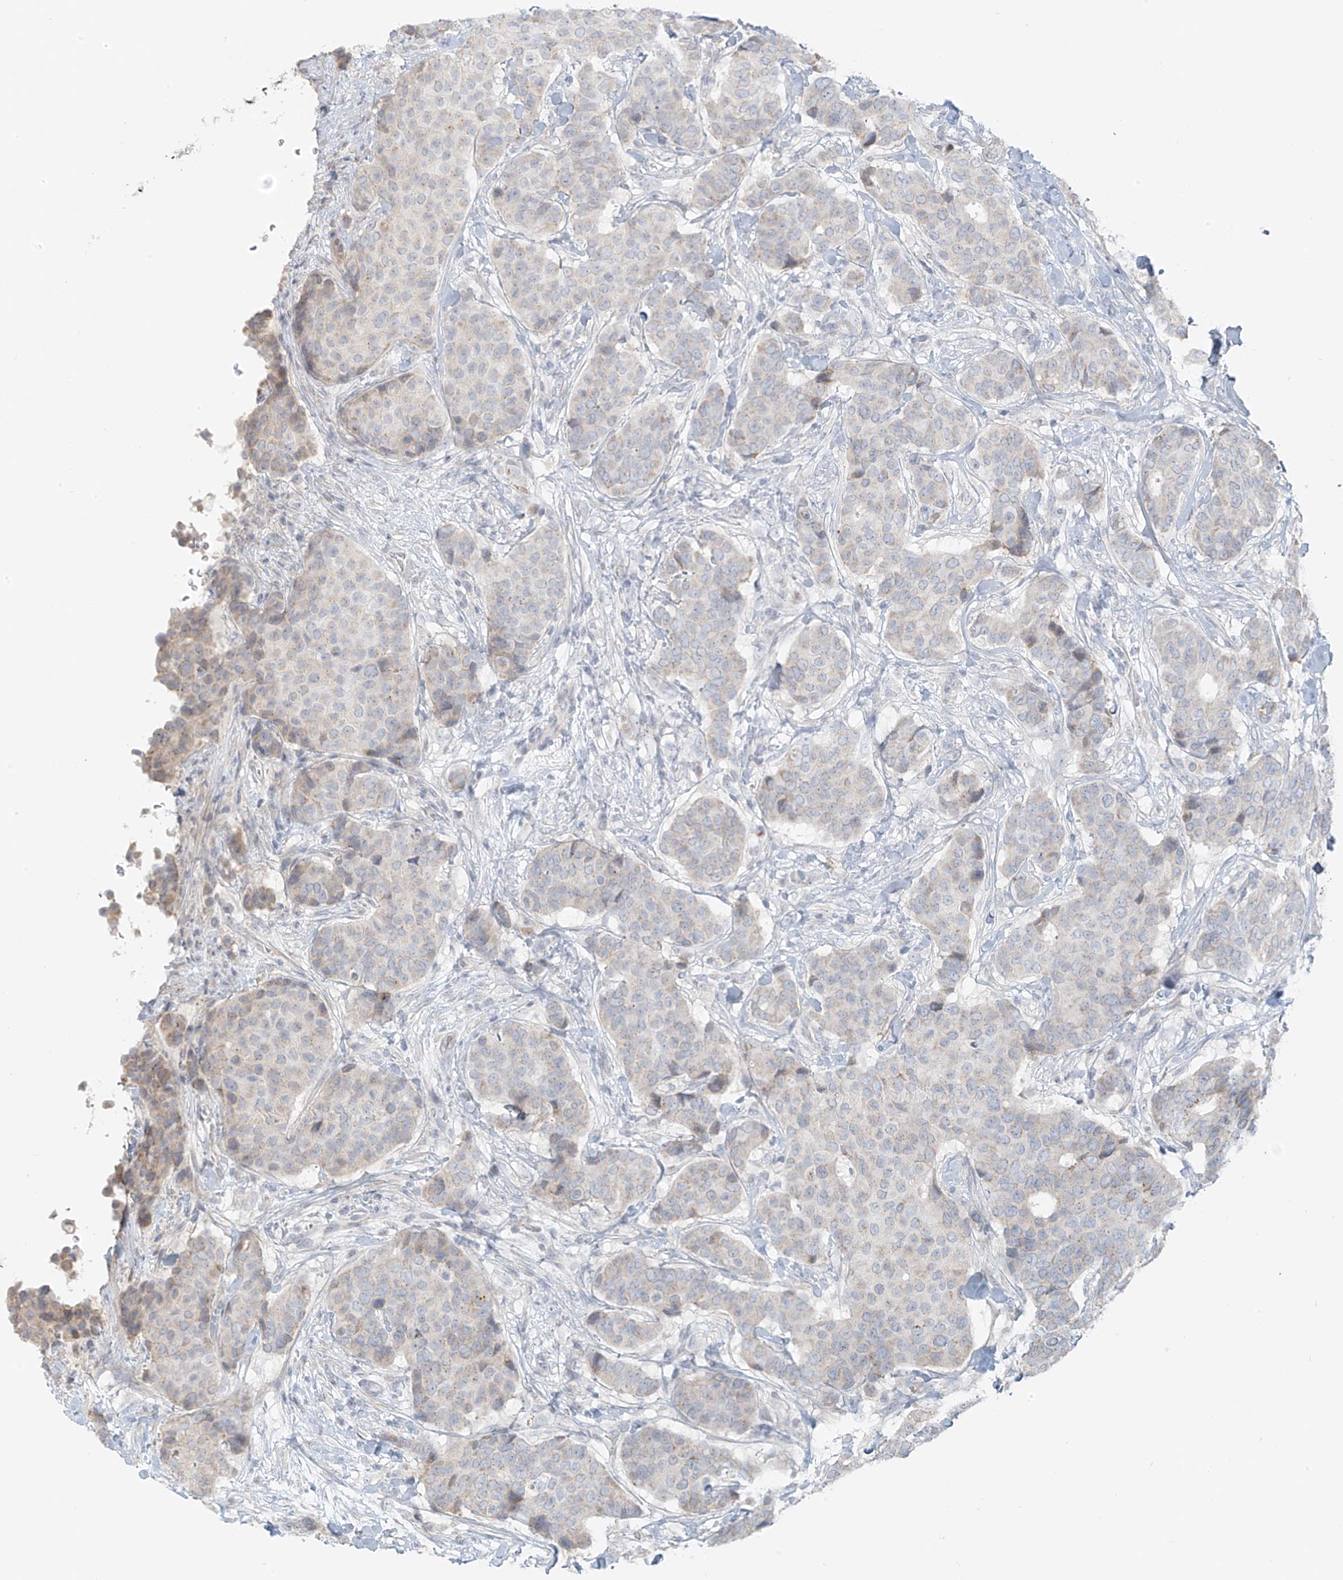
{"staining": {"intensity": "negative", "quantity": "none", "location": "none"}, "tissue": "breast cancer", "cell_type": "Tumor cells", "image_type": "cancer", "snomed": [{"axis": "morphology", "description": "Duct carcinoma"}, {"axis": "topography", "description": "Breast"}], "caption": "Immunohistochemical staining of invasive ductal carcinoma (breast) shows no significant expression in tumor cells. (Immunohistochemistry, brightfield microscopy, high magnification).", "gene": "UST", "patient": {"sex": "female", "age": 75}}